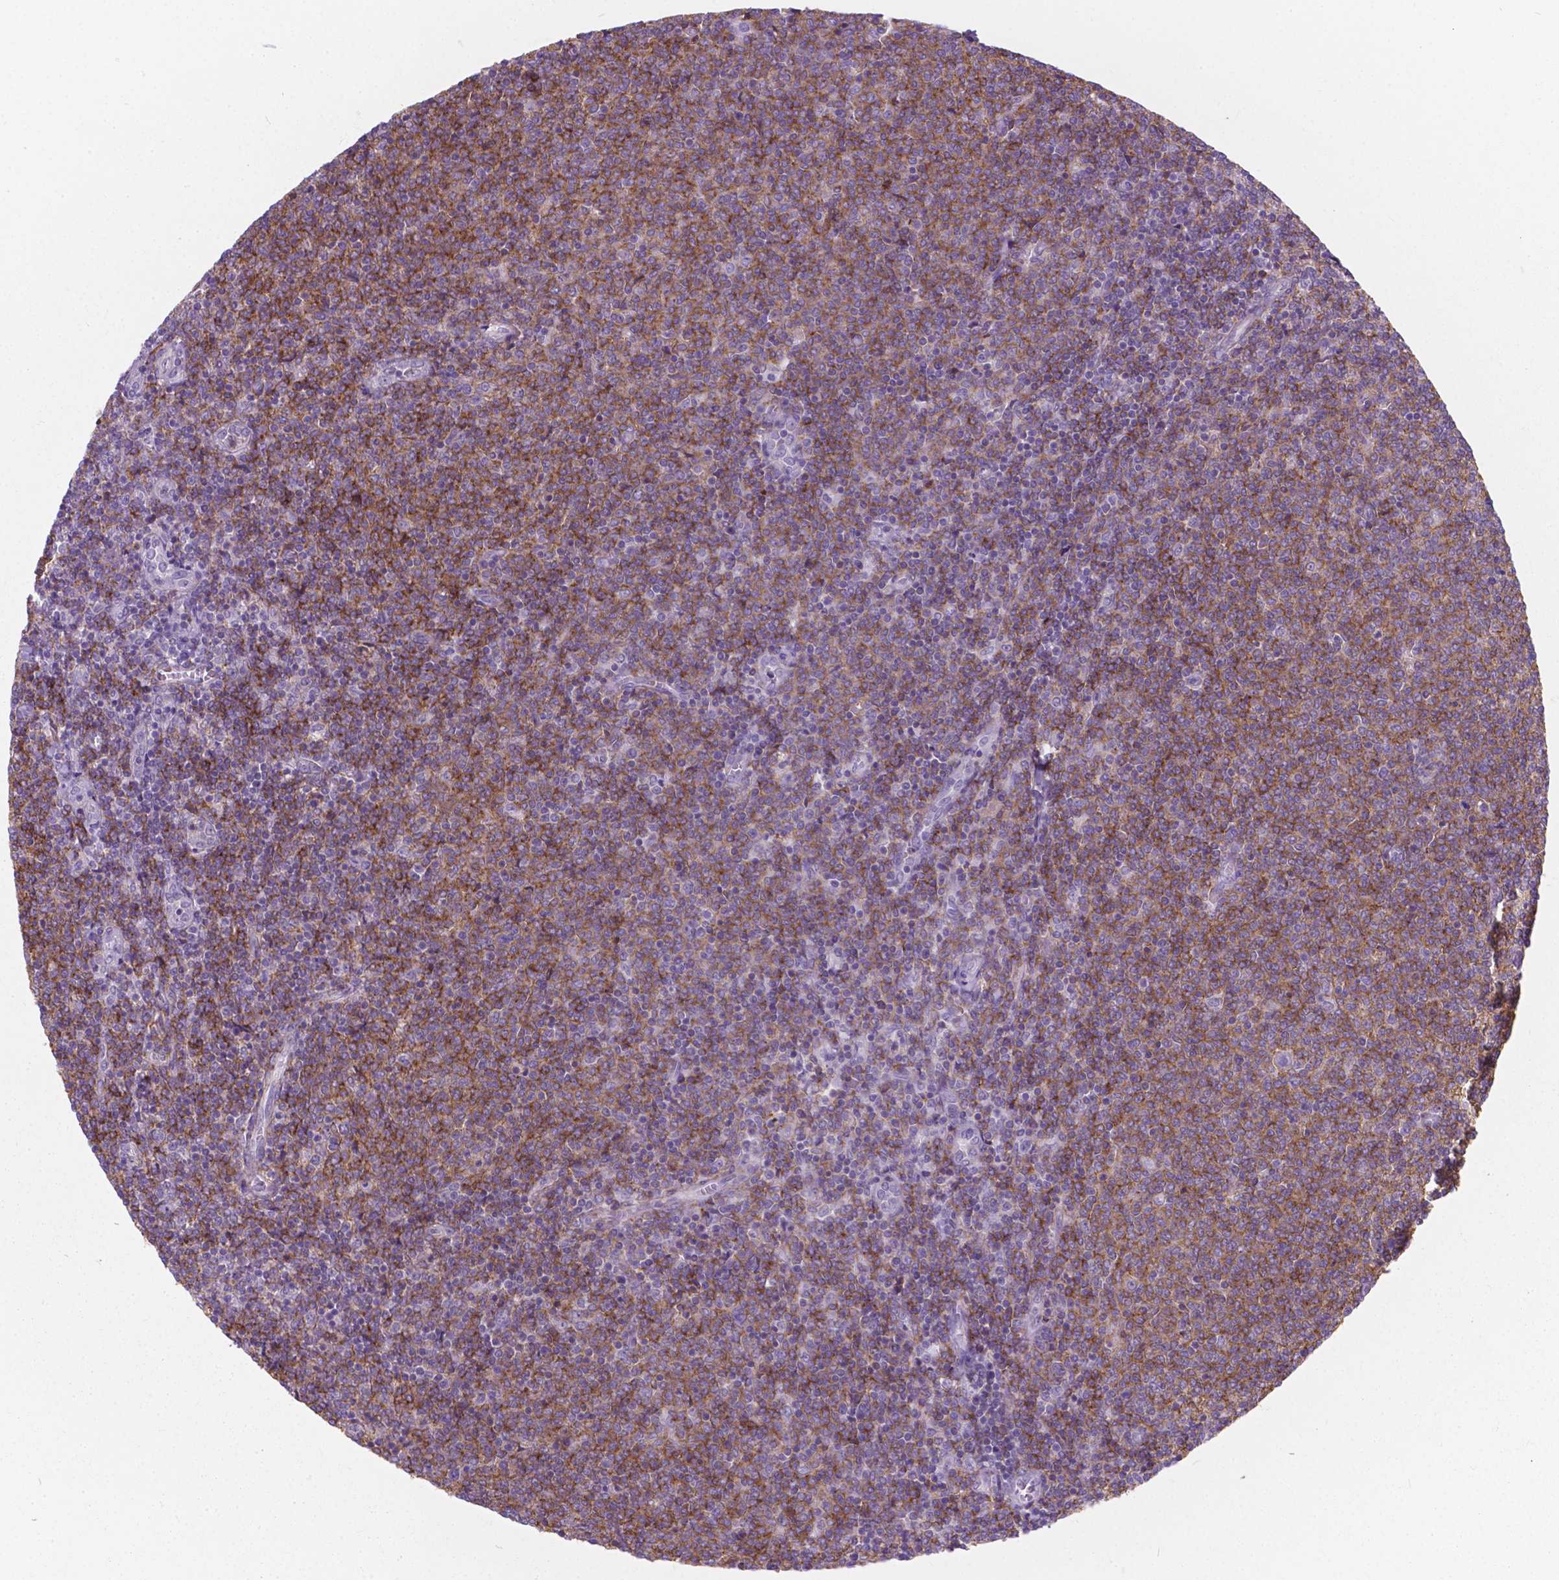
{"staining": {"intensity": "moderate", "quantity": ">75%", "location": "cytoplasmic/membranous"}, "tissue": "lymphoma", "cell_type": "Tumor cells", "image_type": "cancer", "snomed": [{"axis": "morphology", "description": "Malignant lymphoma, non-Hodgkin's type, Low grade"}, {"axis": "topography", "description": "Lymph node"}], "caption": "Tumor cells exhibit medium levels of moderate cytoplasmic/membranous positivity in approximately >75% of cells in human malignant lymphoma, non-Hodgkin's type (low-grade).", "gene": "KIAA0040", "patient": {"sex": "male", "age": 52}}